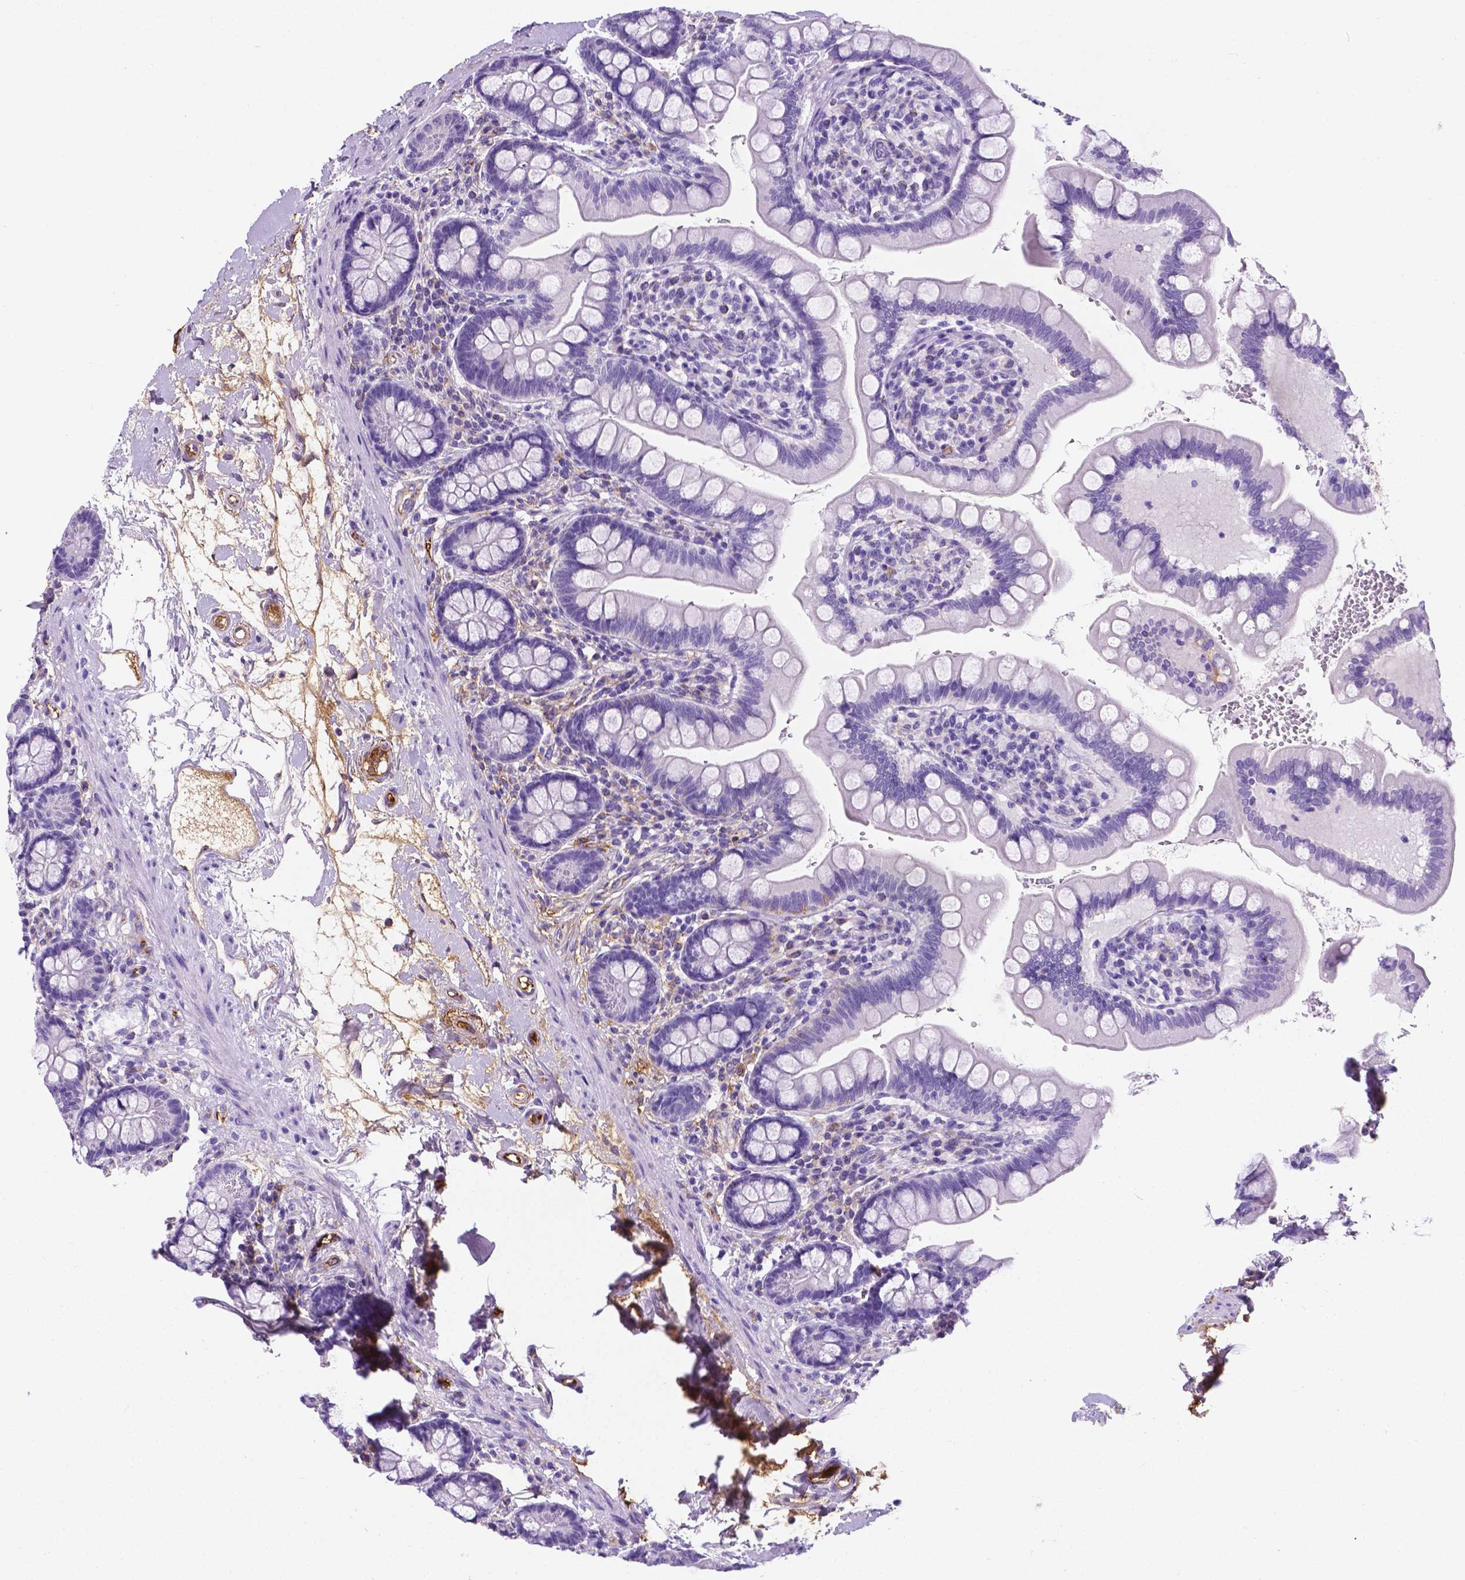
{"staining": {"intensity": "negative", "quantity": "none", "location": "none"}, "tissue": "small intestine", "cell_type": "Glandular cells", "image_type": "normal", "snomed": [{"axis": "morphology", "description": "Normal tissue, NOS"}, {"axis": "topography", "description": "Small intestine"}], "caption": "Image shows no significant protein staining in glandular cells of normal small intestine. (DAB IHC with hematoxylin counter stain).", "gene": "APOE", "patient": {"sex": "female", "age": 56}}